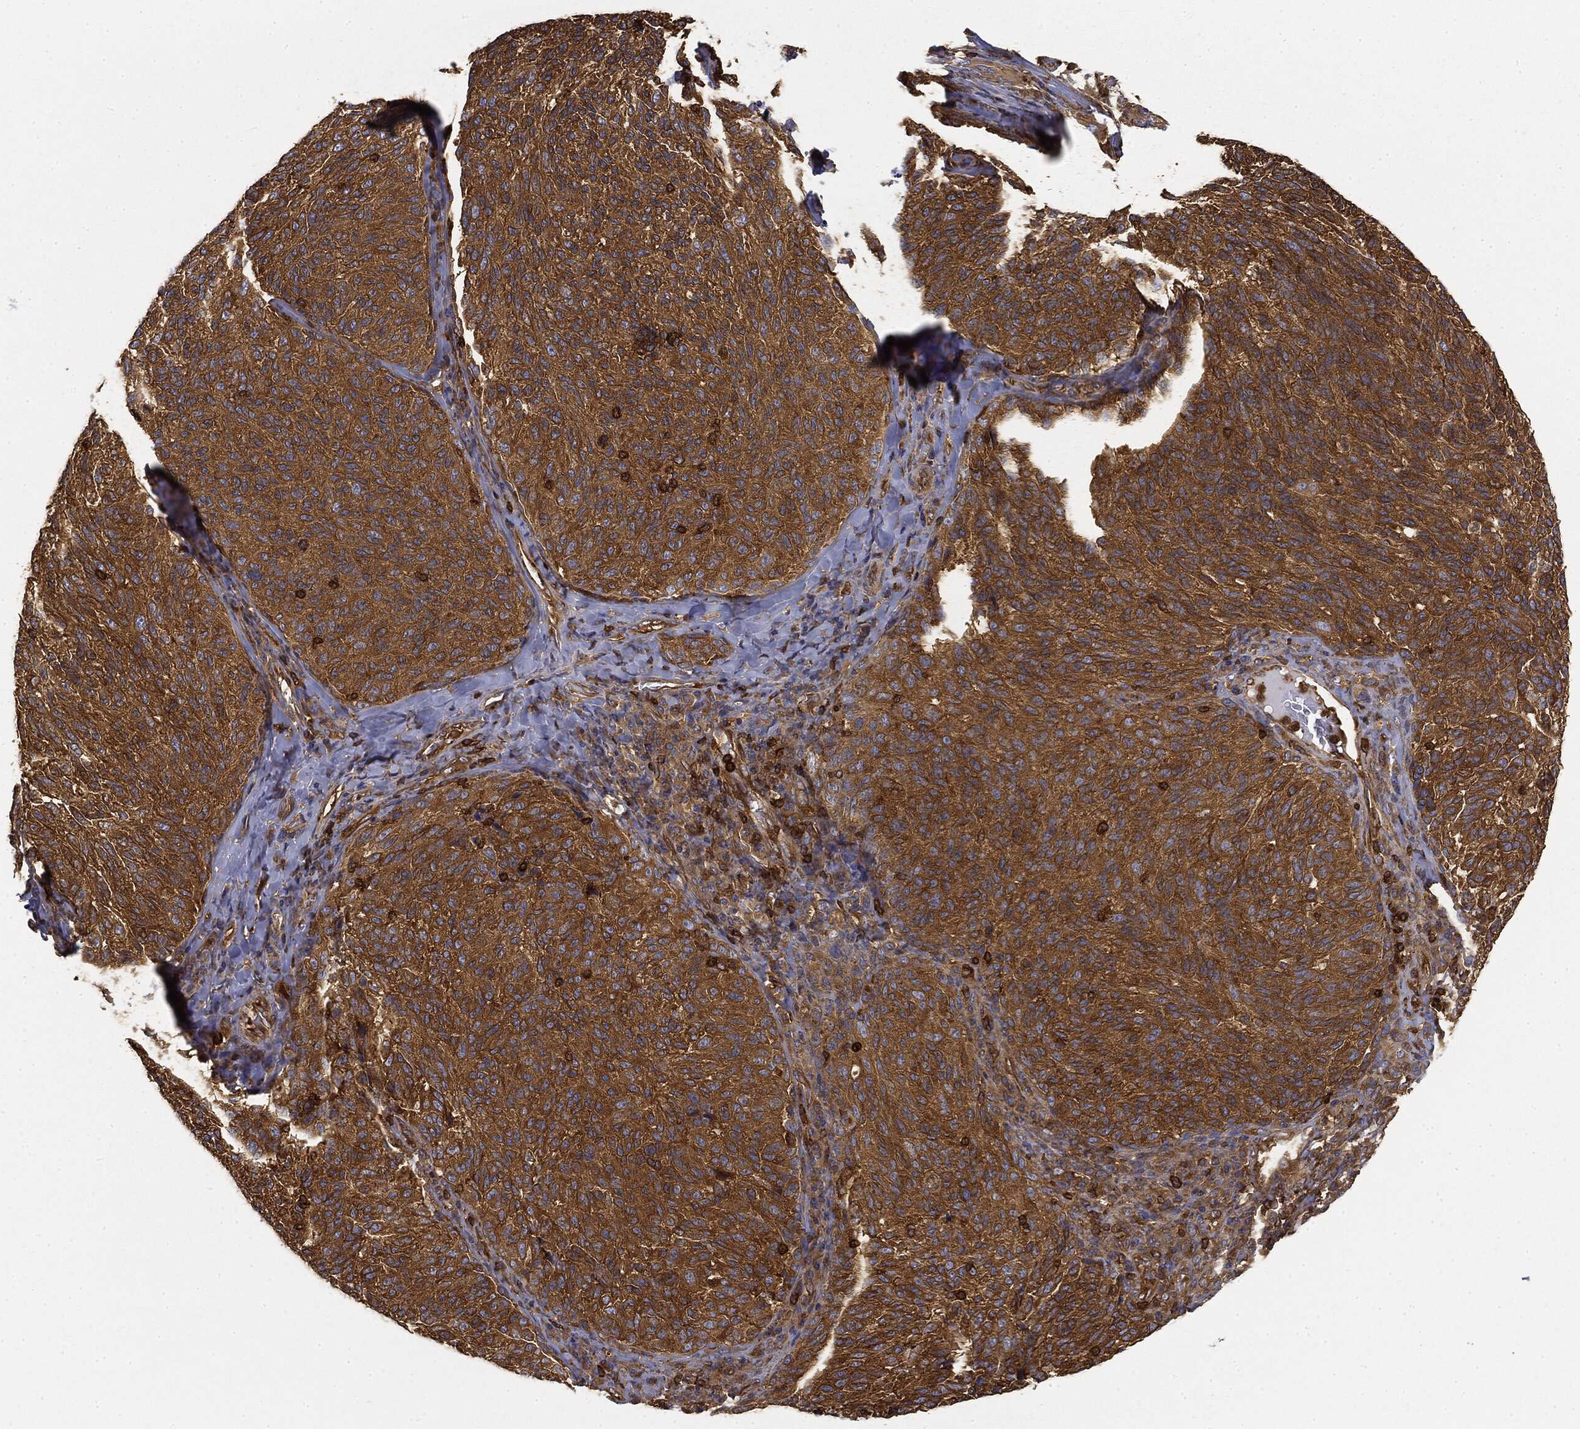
{"staining": {"intensity": "strong", "quantity": "25%-75%", "location": "cytoplasmic/membranous"}, "tissue": "melanoma", "cell_type": "Tumor cells", "image_type": "cancer", "snomed": [{"axis": "morphology", "description": "Malignant melanoma, NOS"}, {"axis": "topography", "description": "Skin"}], "caption": "Immunohistochemical staining of human melanoma reveals high levels of strong cytoplasmic/membranous staining in about 25%-75% of tumor cells.", "gene": "WDR1", "patient": {"sex": "female", "age": 73}}